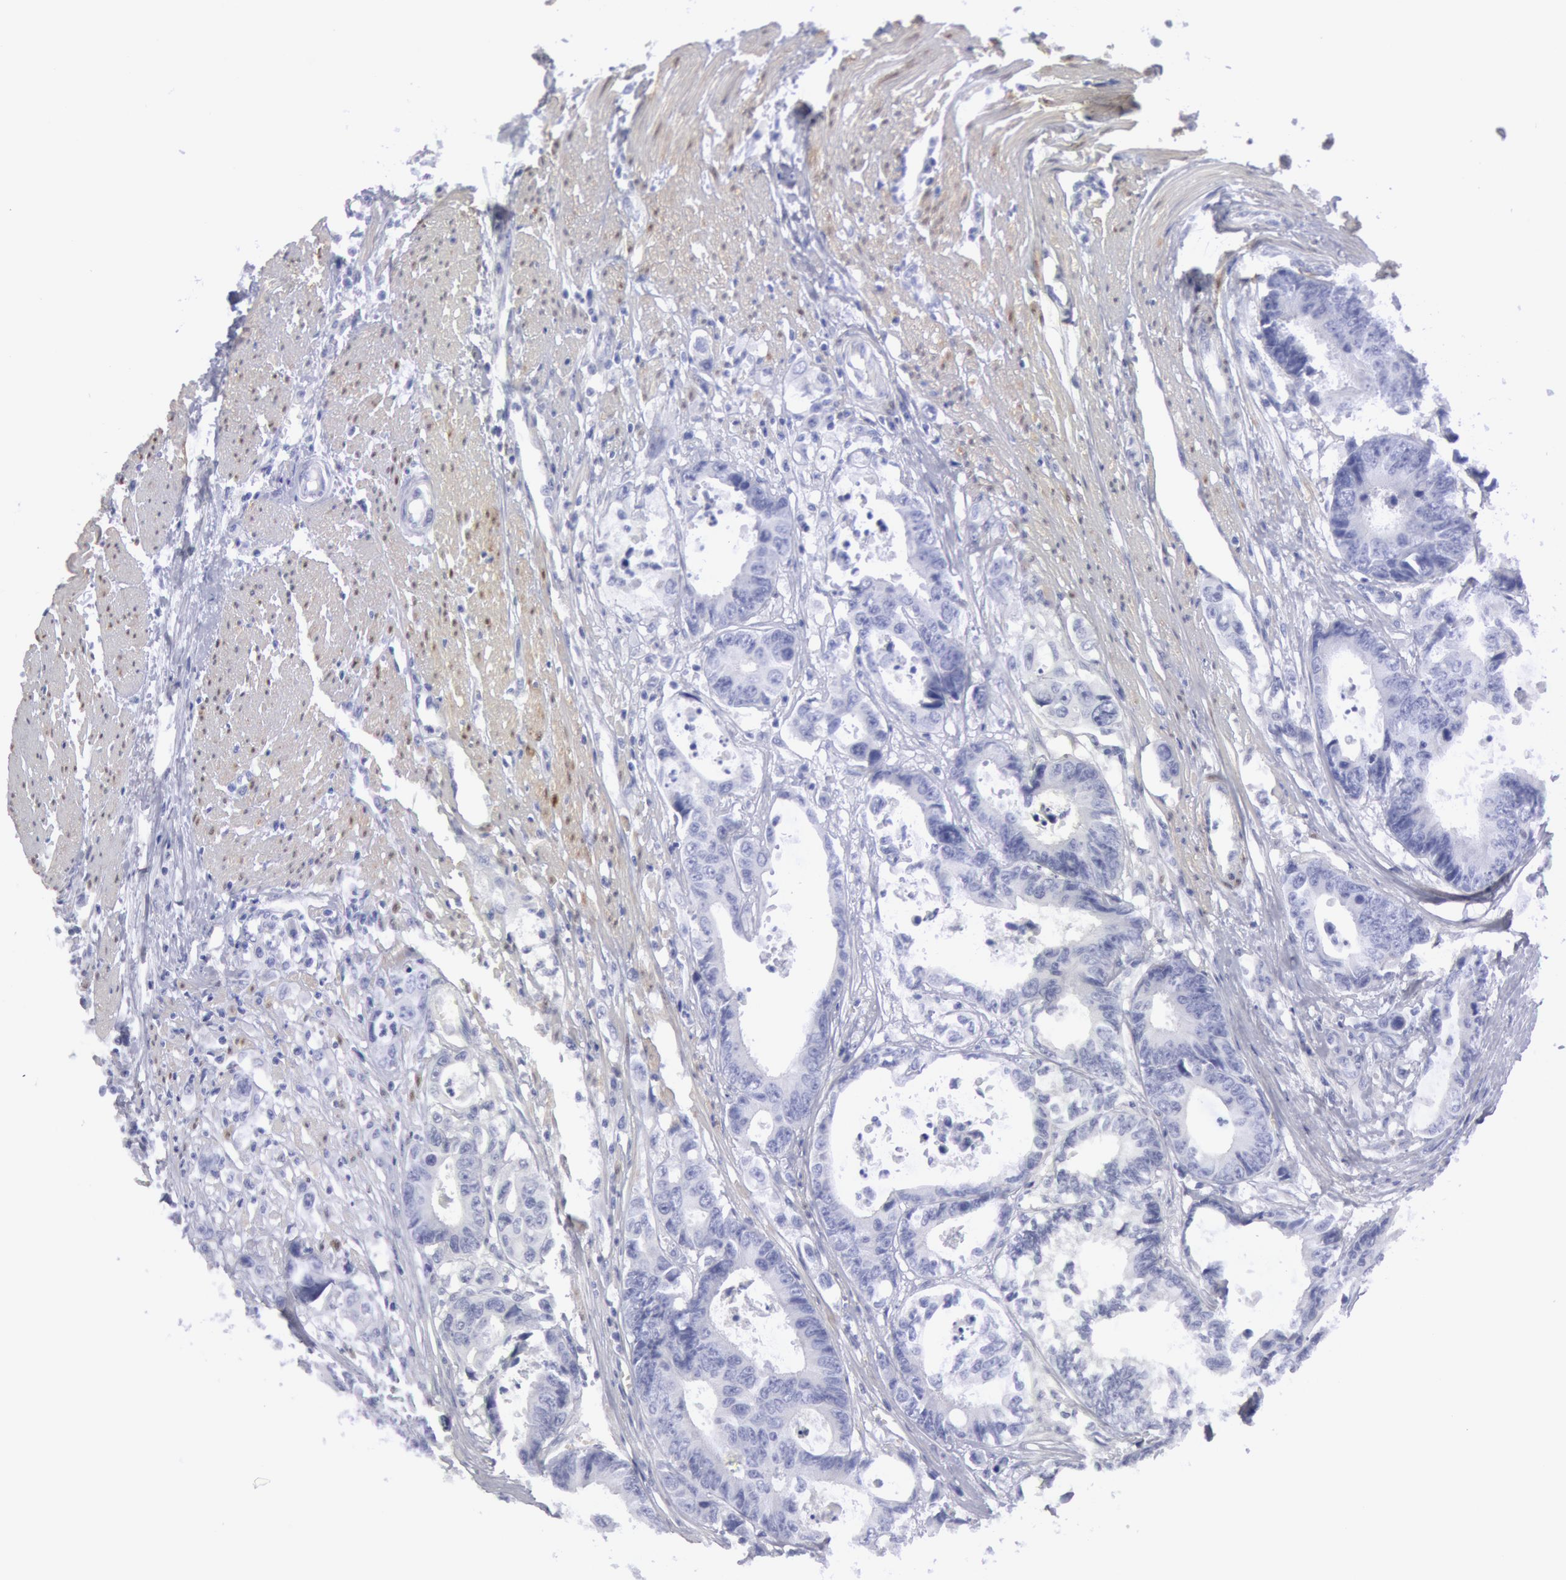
{"staining": {"intensity": "negative", "quantity": "none", "location": "none"}, "tissue": "colorectal cancer", "cell_type": "Tumor cells", "image_type": "cancer", "snomed": [{"axis": "morphology", "description": "Adenocarcinoma, NOS"}, {"axis": "topography", "description": "Rectum"}], "caption": "The IHC photomicrograph has no significant expression in tumor cells of colorectal cancer (adenocarcinoma) tissue.", "gene": "FHL1", "patient": {"sex": "female", "age": 98}}